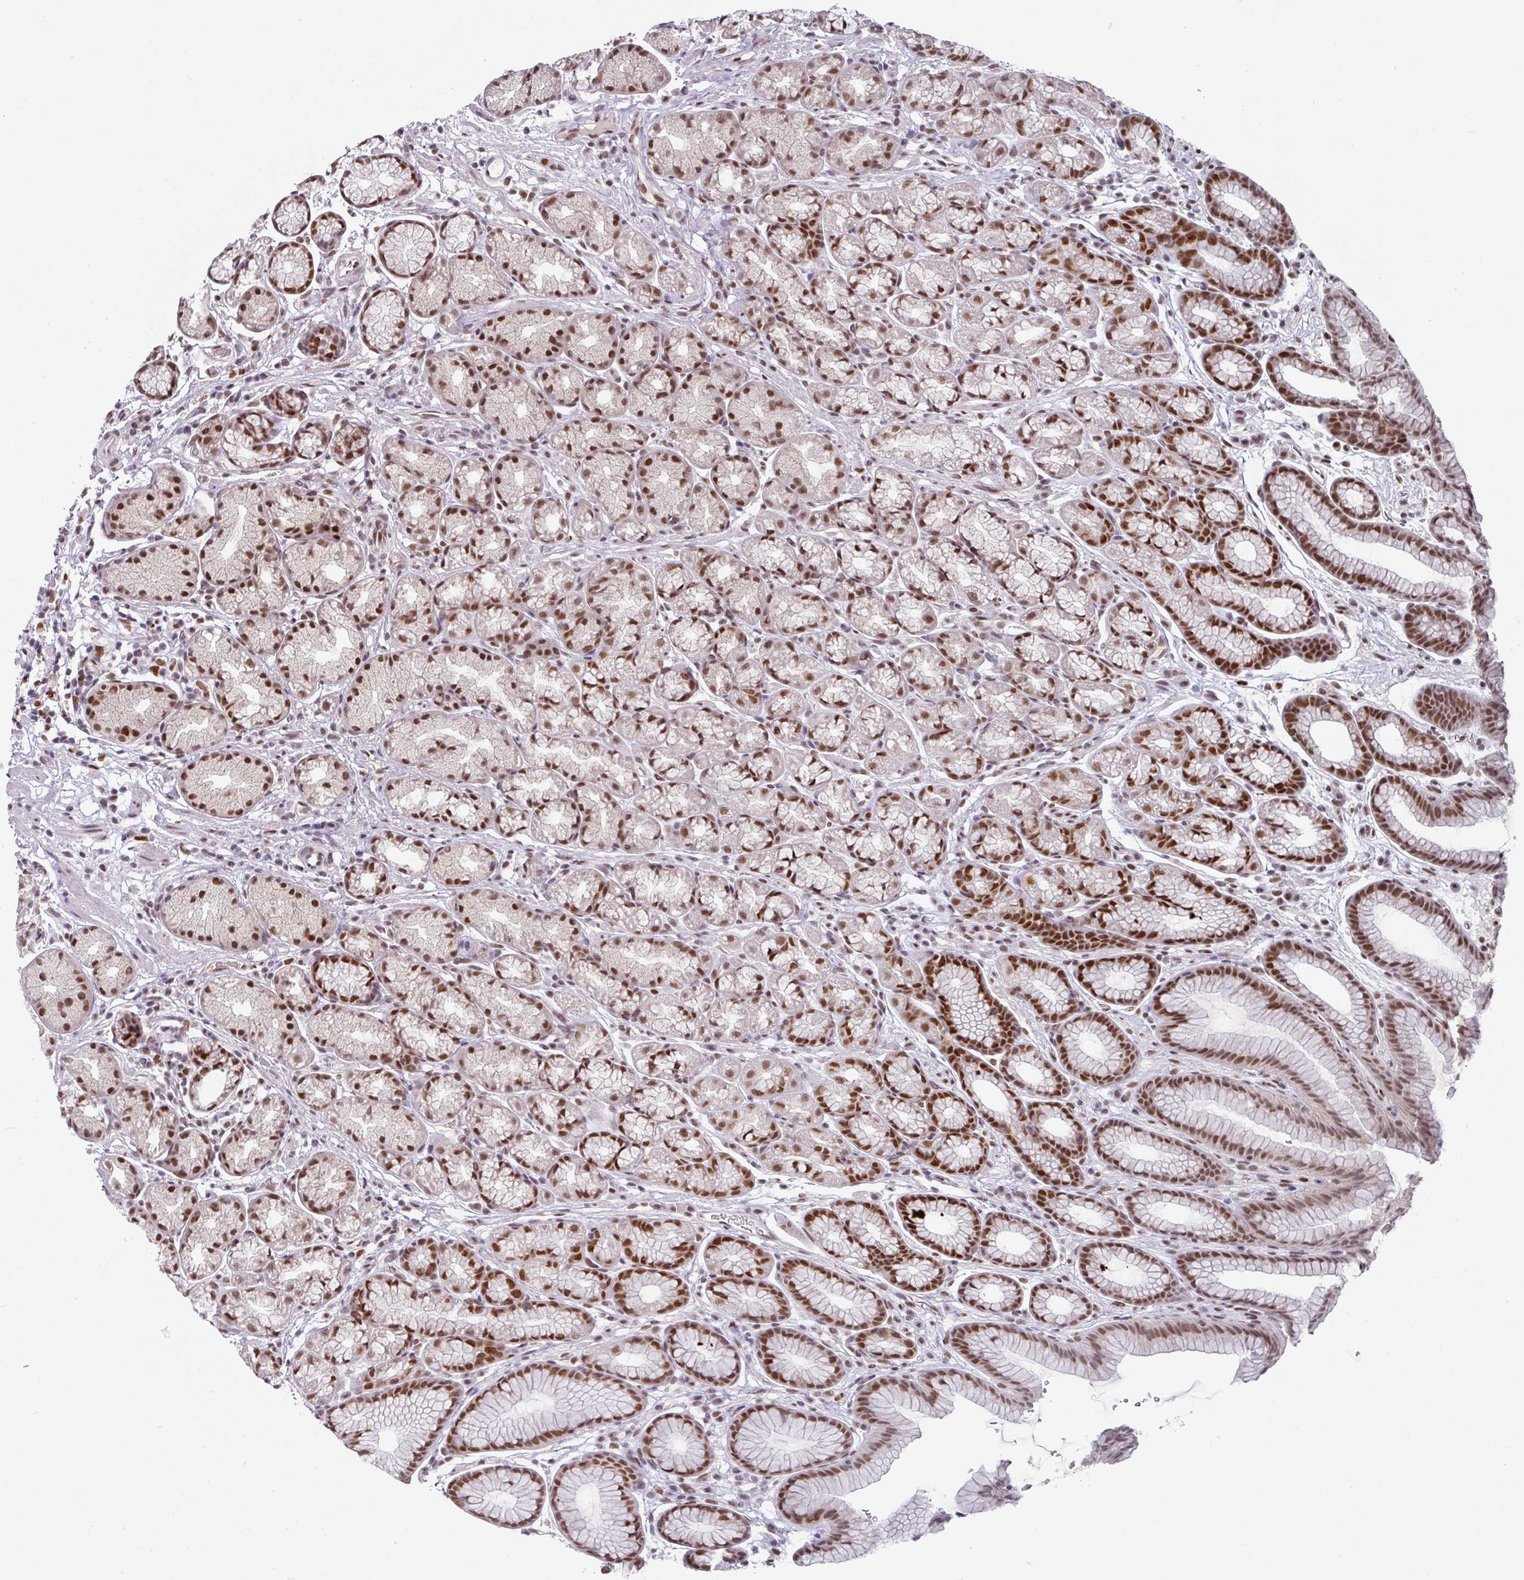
{"staining": {"intensity": "moderate", "quantity": ">75%", "location": "nuclear"}, "tissue": "stomach", "cell_type": "Glandular cells", "image_type": "normal", "snomed": [{"axis": "morphology", "description": "Normal tissue, NOS"}, {"axis": "topography", "description": "Stomach, lower"}], "caption": "Immunohistochemistry photomicrograph of normal human stomach stained for a protein (brown), which demonstrates medium levels of moderate nuclear staining in about >75% of glandular cells.", "gene": "ENSG00000283782", "patient": {"sex": "male", "age": 67}}